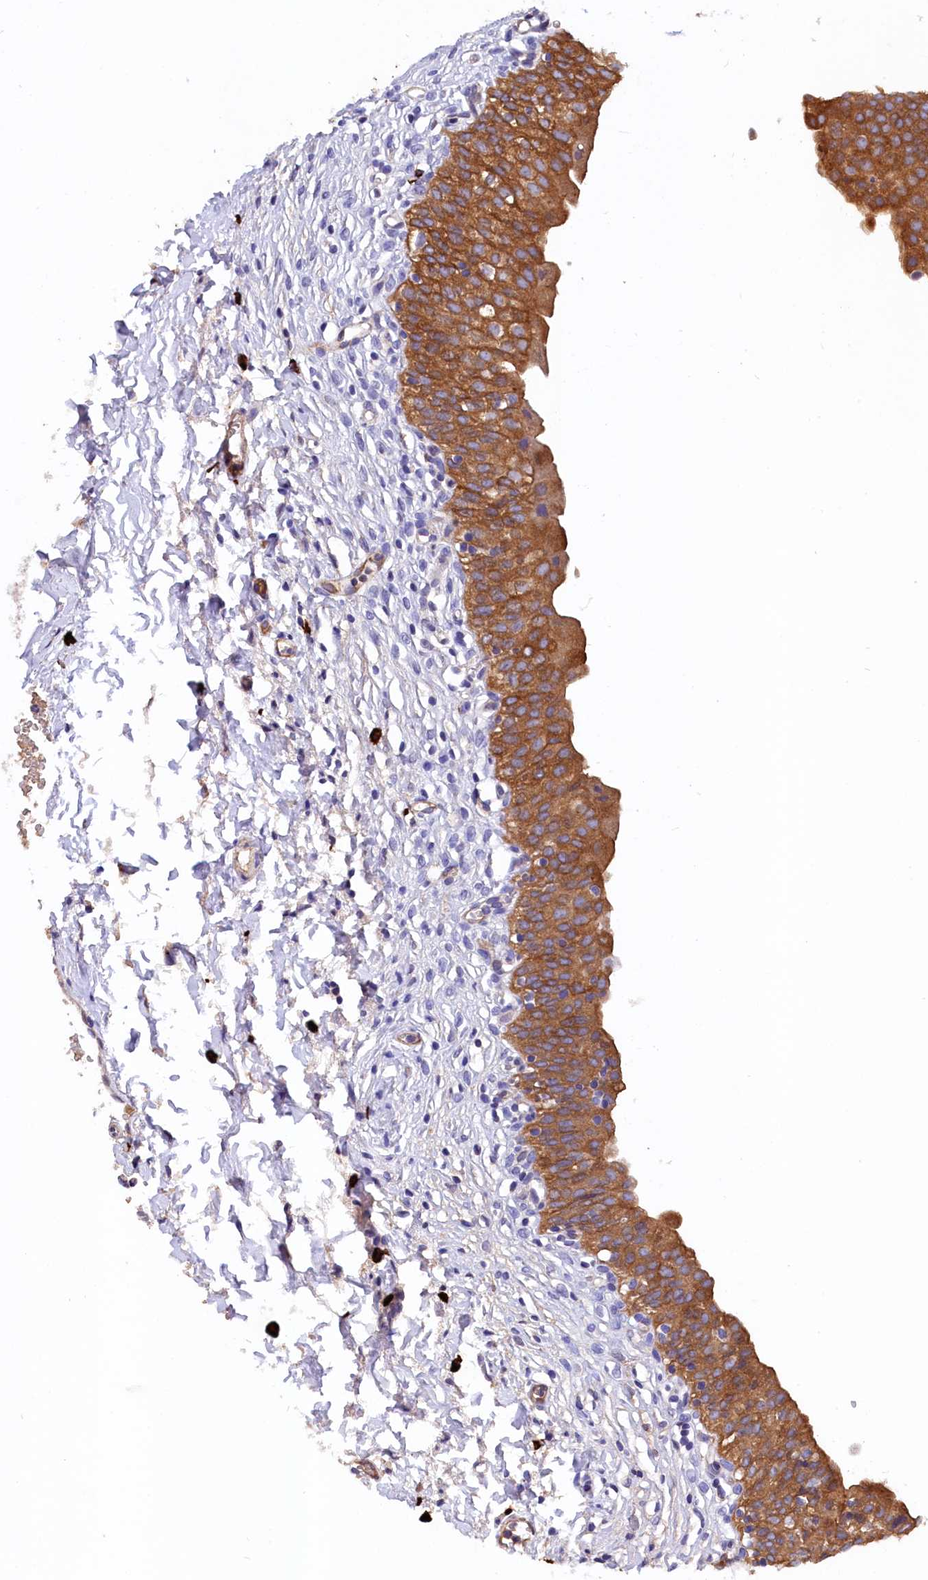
{"staining": {"intensity": "strong", "quantity": ">75%", "location": "cytoplasmic/membranous"}, "tissue": "urinary bladder", "cell_type": "Urothelial cells", "image_type": "normal", "snomed": [{"axis": "morphology", "description": "Normal tissue, NOS"}, {"axis": "topography", "description": "Urinary bladder"}], "caption": "DAB (3,3'-diaminobenzidine) immunohistochemical staining of normal human urinary bladder reveals strong cytoplasmic/membranous protein staining in approximately >75% of urothelial cells. The protein of interest is stained brown, and the nuclei are stained in blue (DAB IHC with brightfield microscopy, high magnification).", "gene": "EPS8L2", "patient": {"sex": "male", "age": 55}}